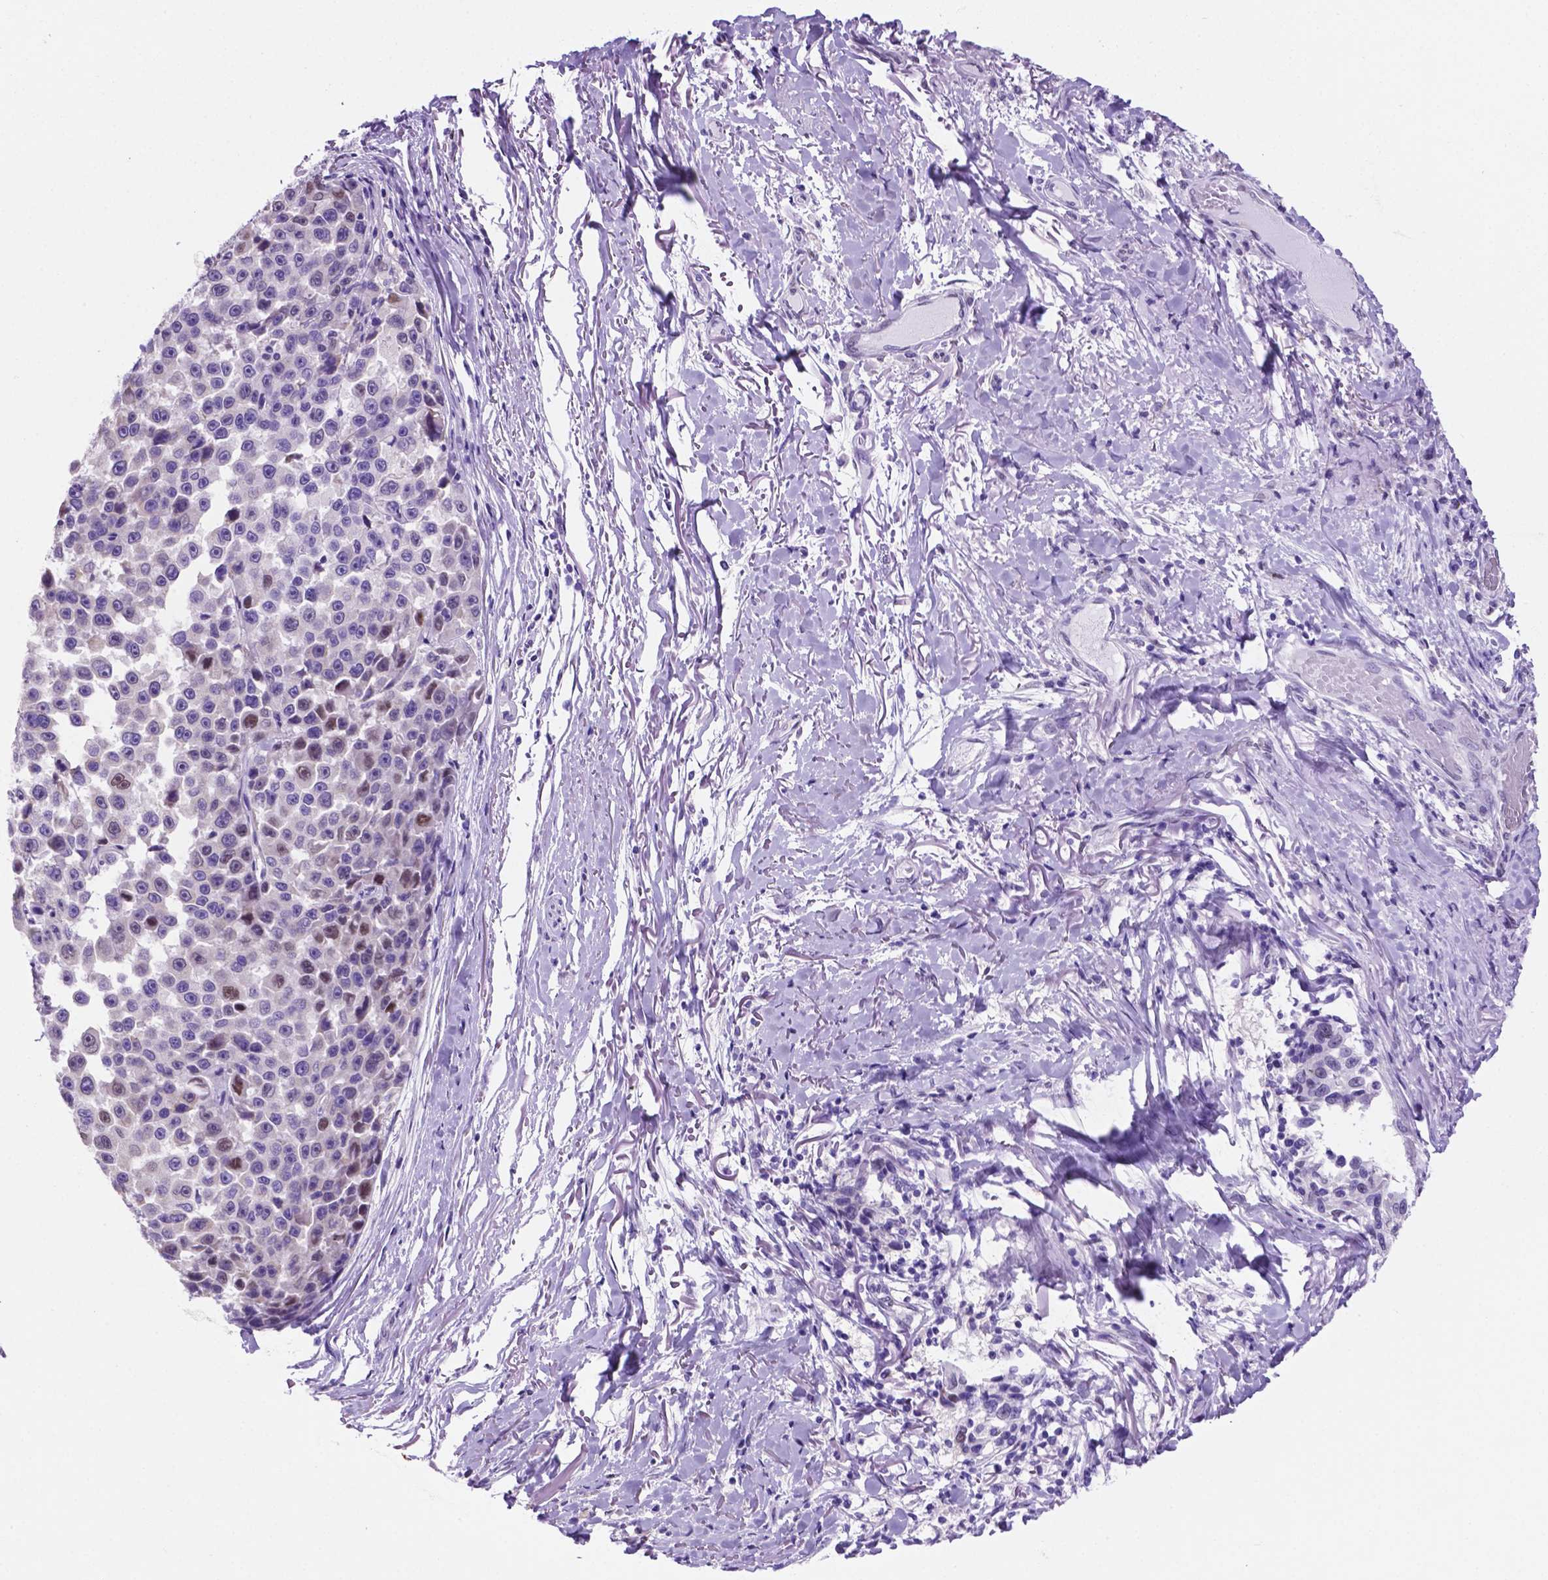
{"staining": {"intensity": "moderate", "quantity": "<25%", "location": "nuclear"}, "tissue": "melanoma", "cell_type": "Tumor cells", "image_type": "cancer", "snomed": [{"axis": "morphology", "description": "Malignant melanoma, NOS"}, {"axis": "topography", "description": "Skin"}], "caption": "There is low levels of moderate nuclear staining in tumor cells of melanoma, as demonstrated by immunohistochemical staining (brown color).", "gene": "TMEM210", "patient": {"sex": "female", "age": 66}}